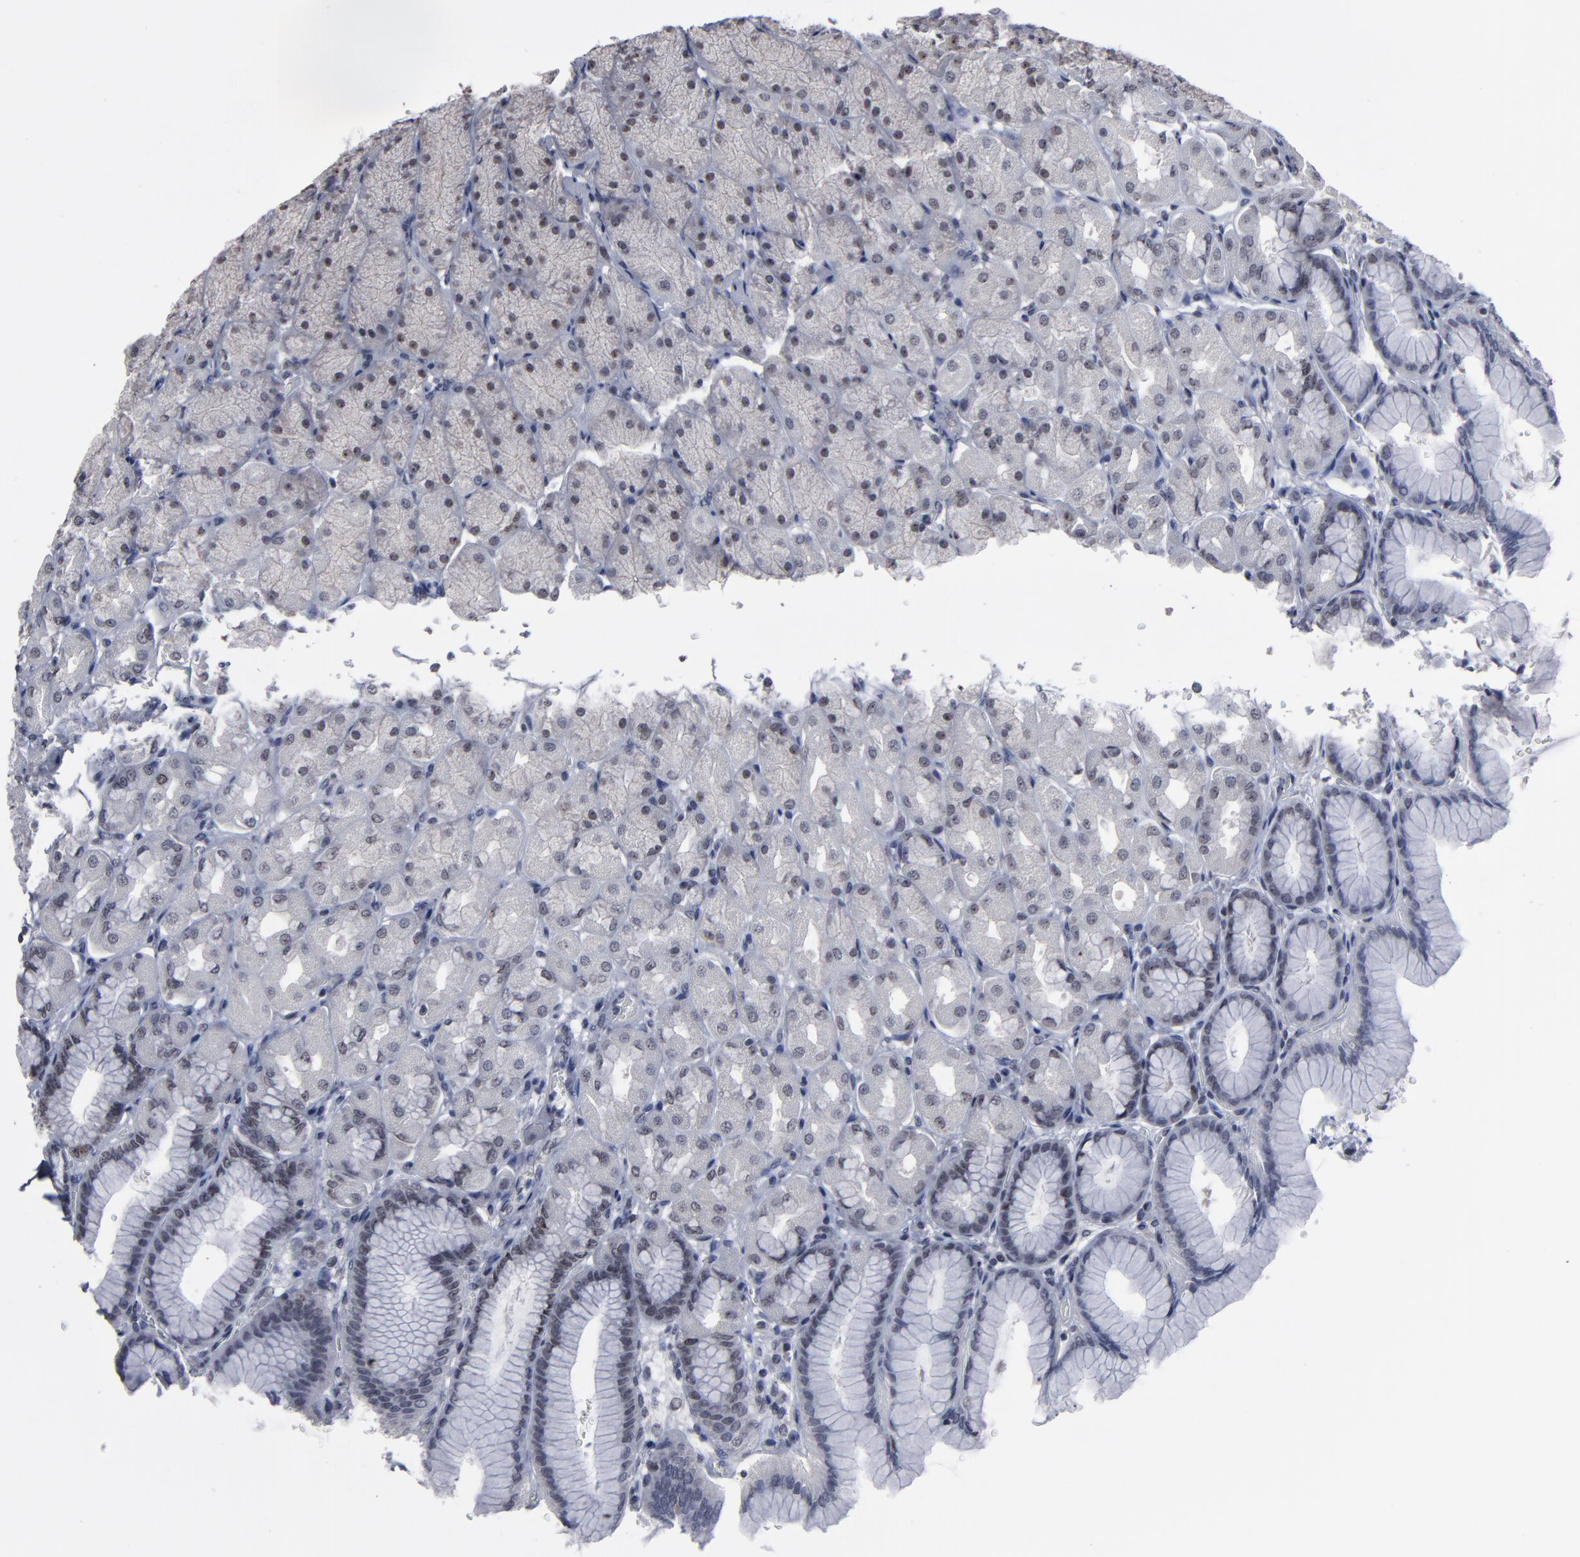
{"staining": {"intensity": "moderate", "quantity": "<25%", "location": "cytoplasmic/membranous"}, "tissue": "stomach", "cell_type": "Glandular cells", "image_type": "normal", "snomed": [{"axis": "morphology", "description": "Normal tissue, NOS"}, {"axis": "topography", "description": "Stomach, upper"}], "caption": "Moderate cytoplasmic/membranous expression for a protein is identified in about <25% of glandular cells of unremarkable stomach using immunohistochemistry (IHC).", "gene": "SSRP1", "patient": {"sex": "female", "age": 56}}